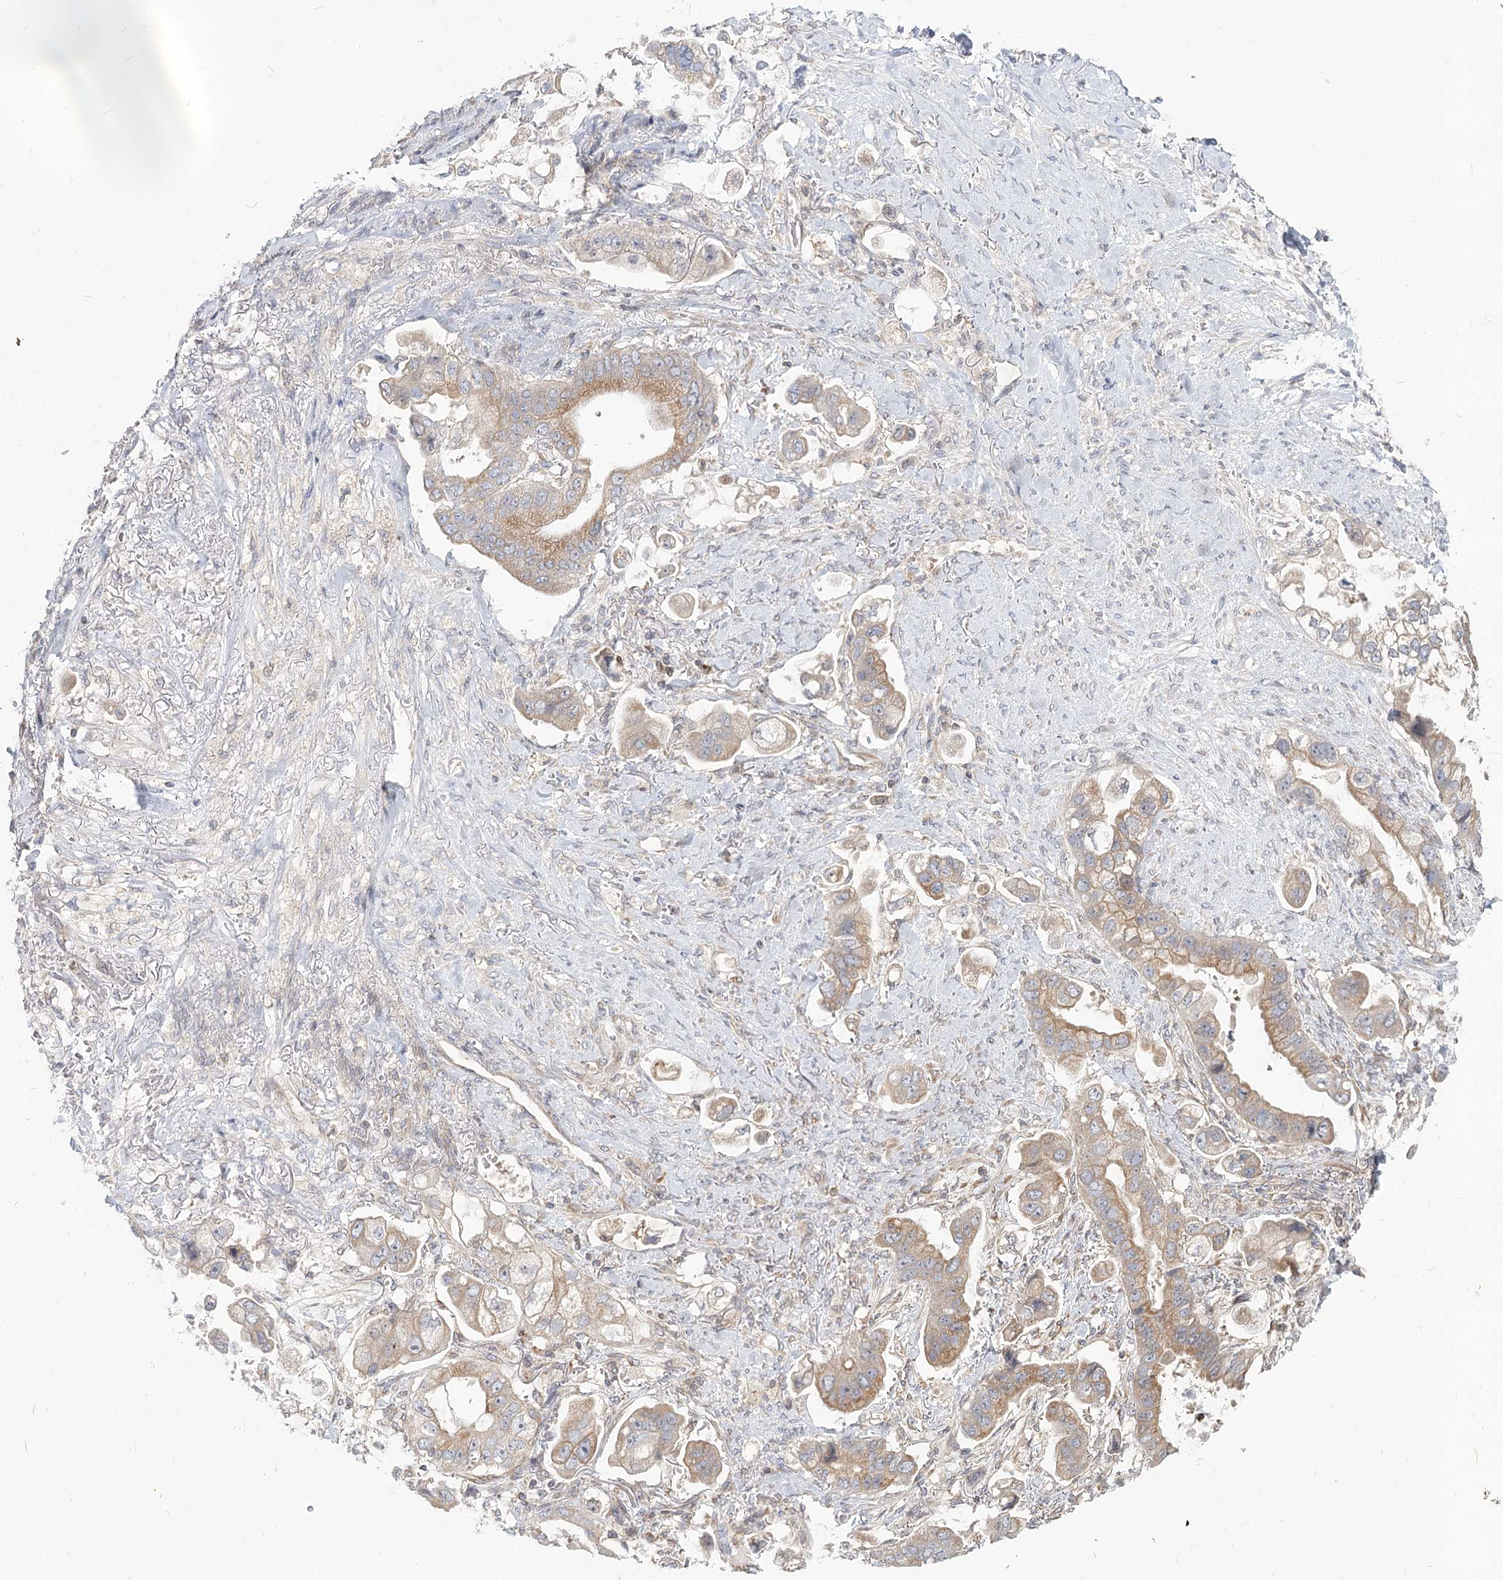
{"staining": {"intensity": "moderate", "quantity": ">75%", "location": "cytoplasmic/membranous"}, "tissue": "stomach cancer", "cell_type": "Tumor cells", "image_type": "cancer", "snomed": [{"axis": "morphology", "description": "Adenocarcinoma, NOS"}, {"axis": "topography", "description": "Stomach"}], "caption": "Stomach cancer (adenocarcinoma) stained for a protein reveals moderate cytoplasmic/membranous positivity in tumor cells.", "gene": "MTMR3", "patient": {"sex": "male", "age": 62}}